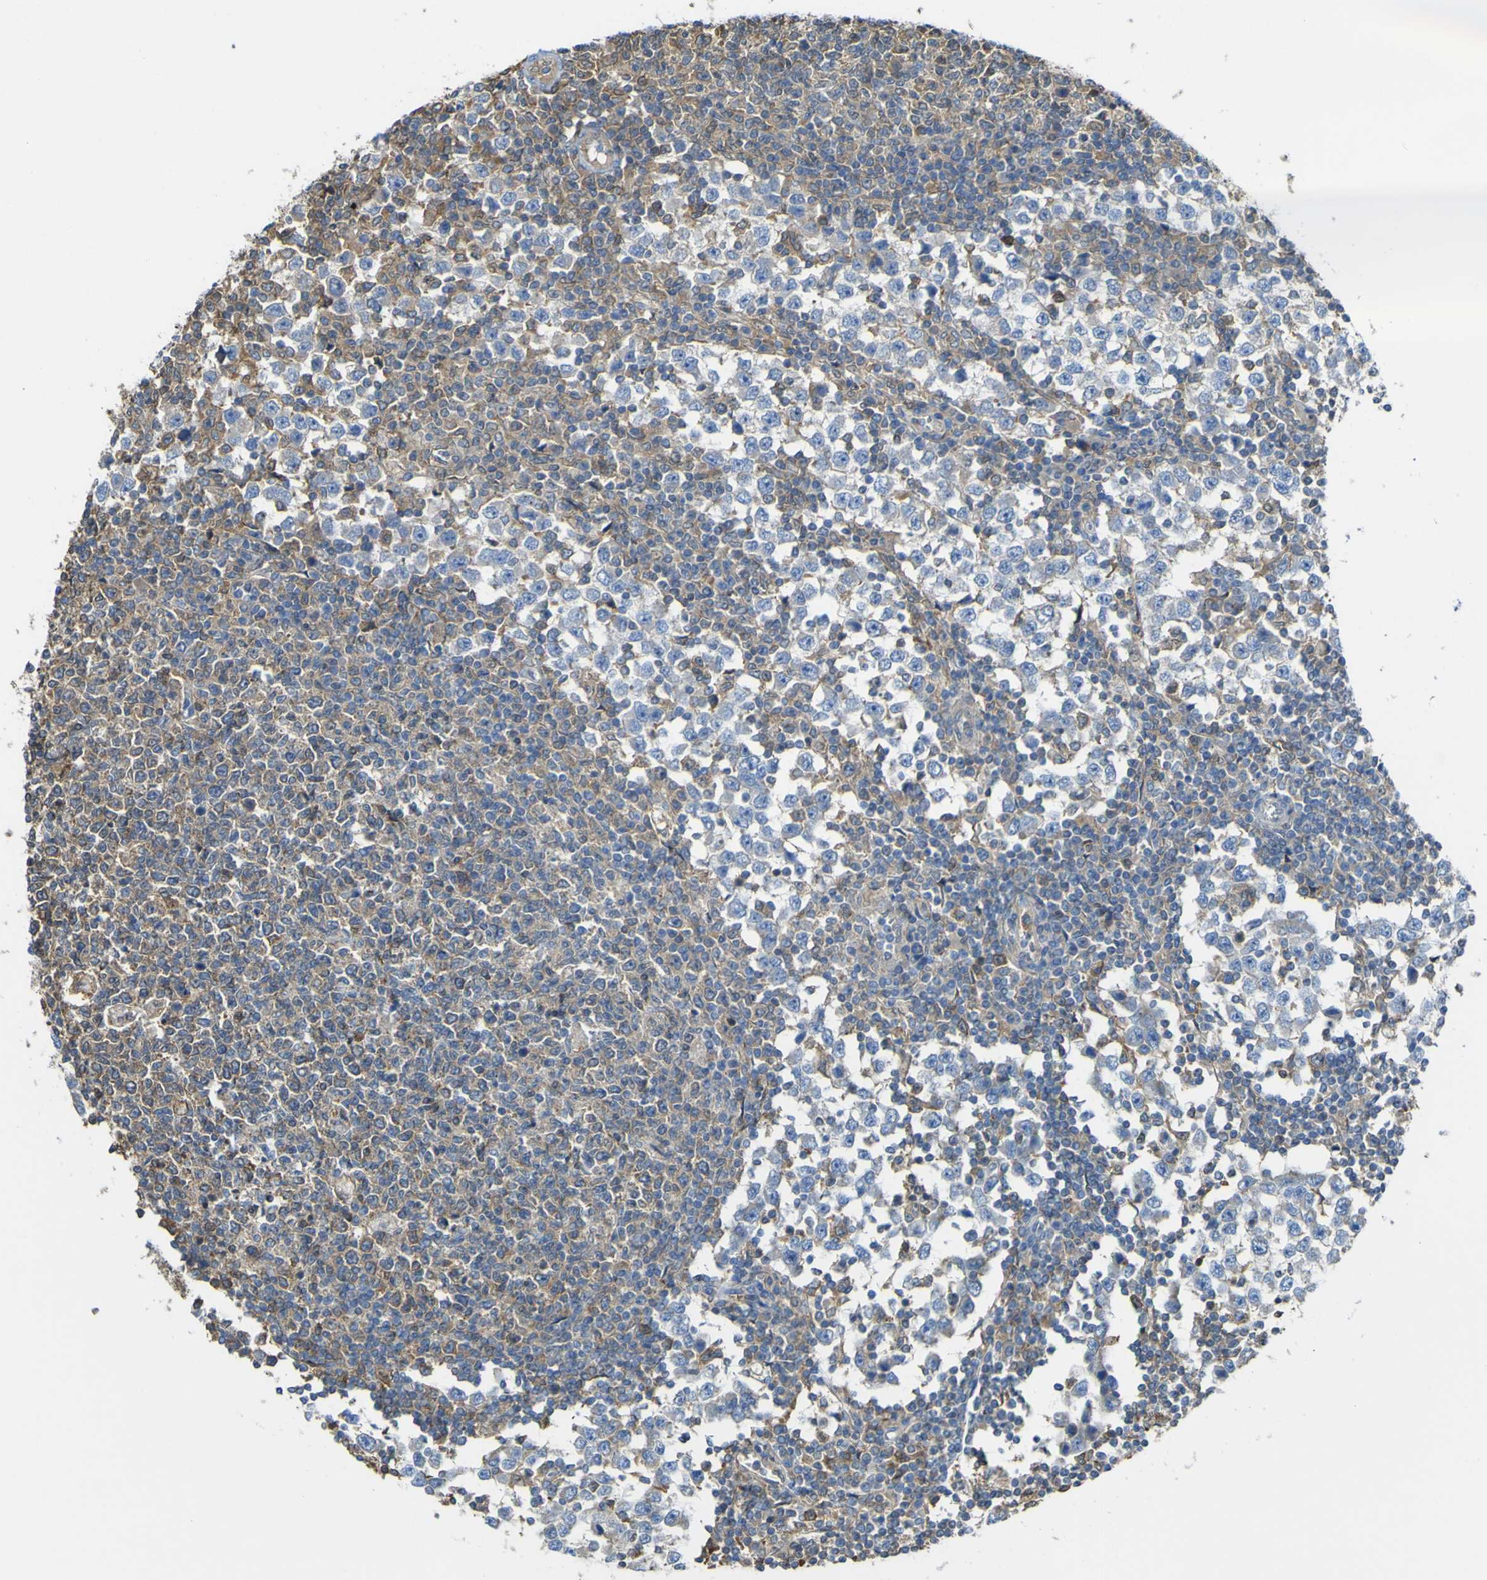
{"staining": {"intensity": "negative", "quantity": "none", "location": "none"}, "tissue": "testis cancer", "cell_type": "Tumor cells", "image_type": "cancer", "snomed": [{"axis": "morphology", "description": "Seminoma, NOS"}, {"axis": "topography", "description": "Testis"}], "caption": "Human testis seminoma stained for a protein using IHC shows no positivity in tumor cells.", "gene": "ABHD3", "patient": {"sex": "male", "age": 65}}